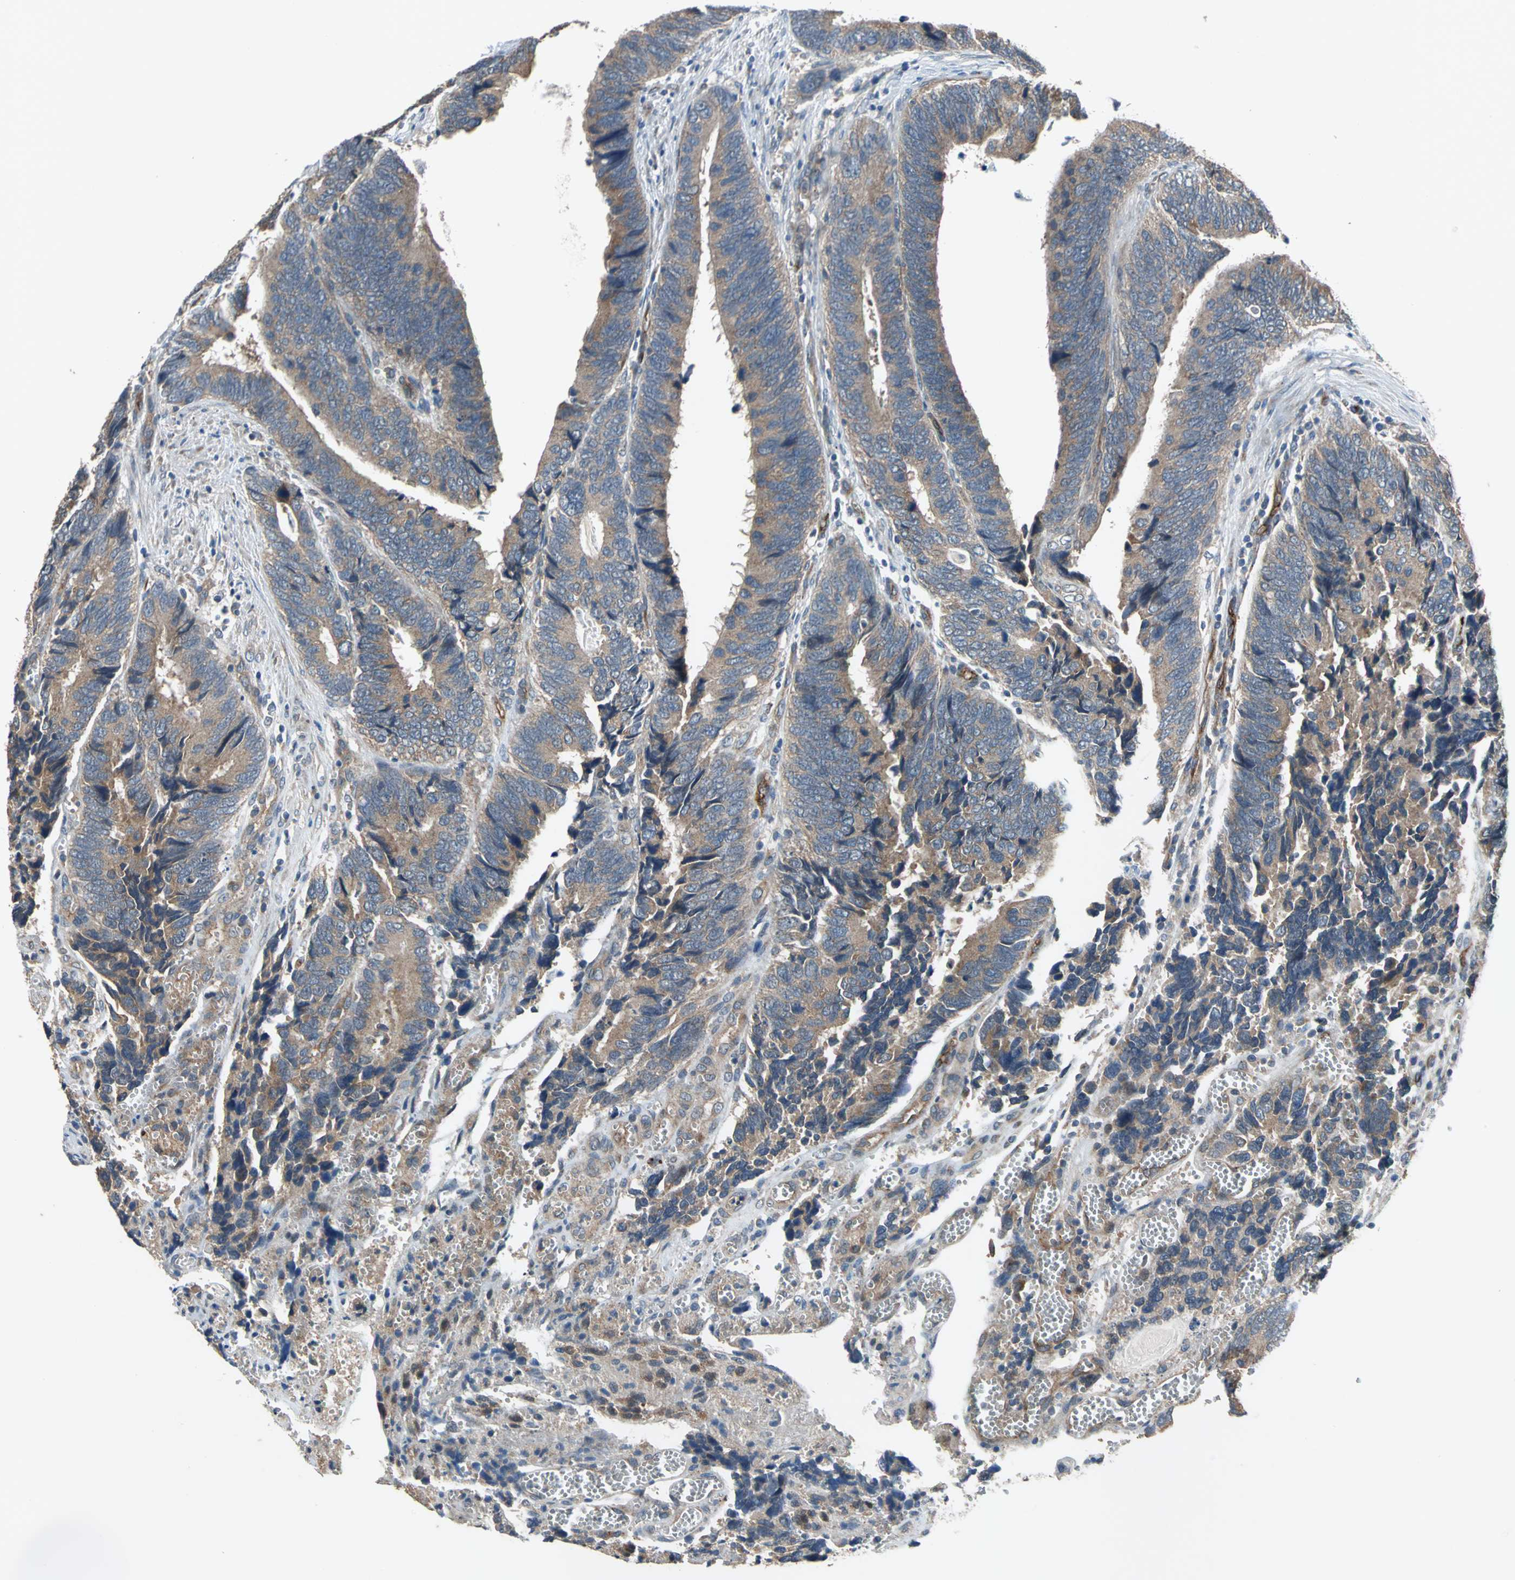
{"staining": {"intensity": "moderate", "quantity": ">75%", "location": "cytoplasmic/membranous"}, "tissue": "colorectal cancer", "cell_type": "Tumor cells", "image_type": "cancer", "snomed": [{"axis": "morphology", "description": "Adenocarcinoma, NOS"}, {"axis": "topography", "description": "Colon"}], "caption": "Protein staining shows moderate cytoplasmic/membranous staining in about >75% of tumor cells in colorectal cancer (adenocarcinoma). (IHC, brightfield microscopy, high magnification).", "gene": "EMCN", "patient": {"sex": "male", "age": 72}}